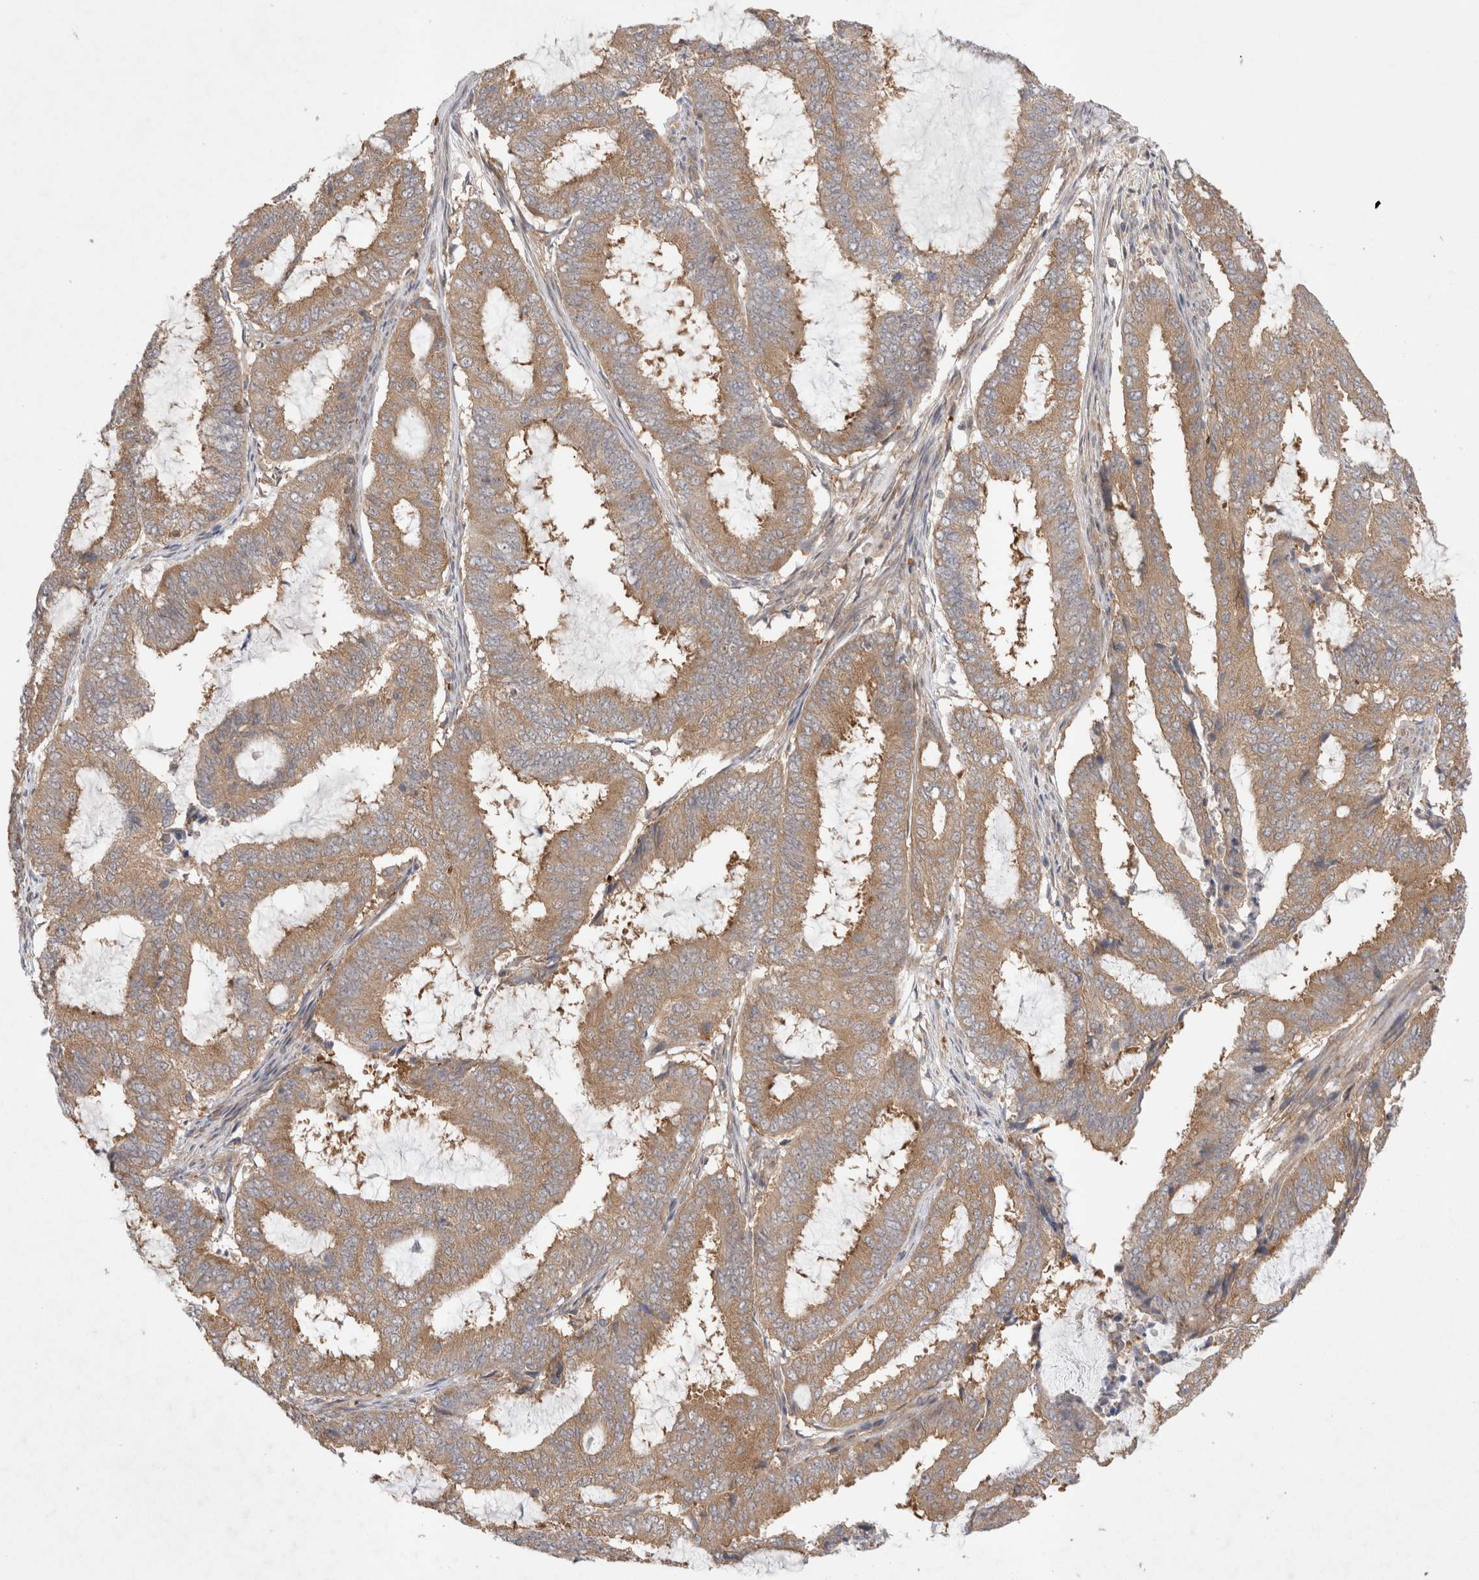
{"staining": {"intensity": "moderate", "quantity": ">75%", "location": "cytoplasmic/membranous"}, "tissue": "endometrial cancer", "cell_type": "Tumor cells", "image_type": "cancer", "snomed": [{"axis": "morphology", "description": "Adenocarcinoma, NOS"}, {"axis": "topography", "description": "Endometrium"}], "caption": "IHC photomicrograph of neoplastic tissue: human endometrial adenocarcinoma stained using immunohistochemistry (IHC) shows medium levels of moderate protein expression localized specifically in the cytoplasmic/membranous of tumor cells, appearing as a cytoplasmic/membranous brown color.", "gene": "EIF3E", "patient": {"sex": "female", "age": 51}}